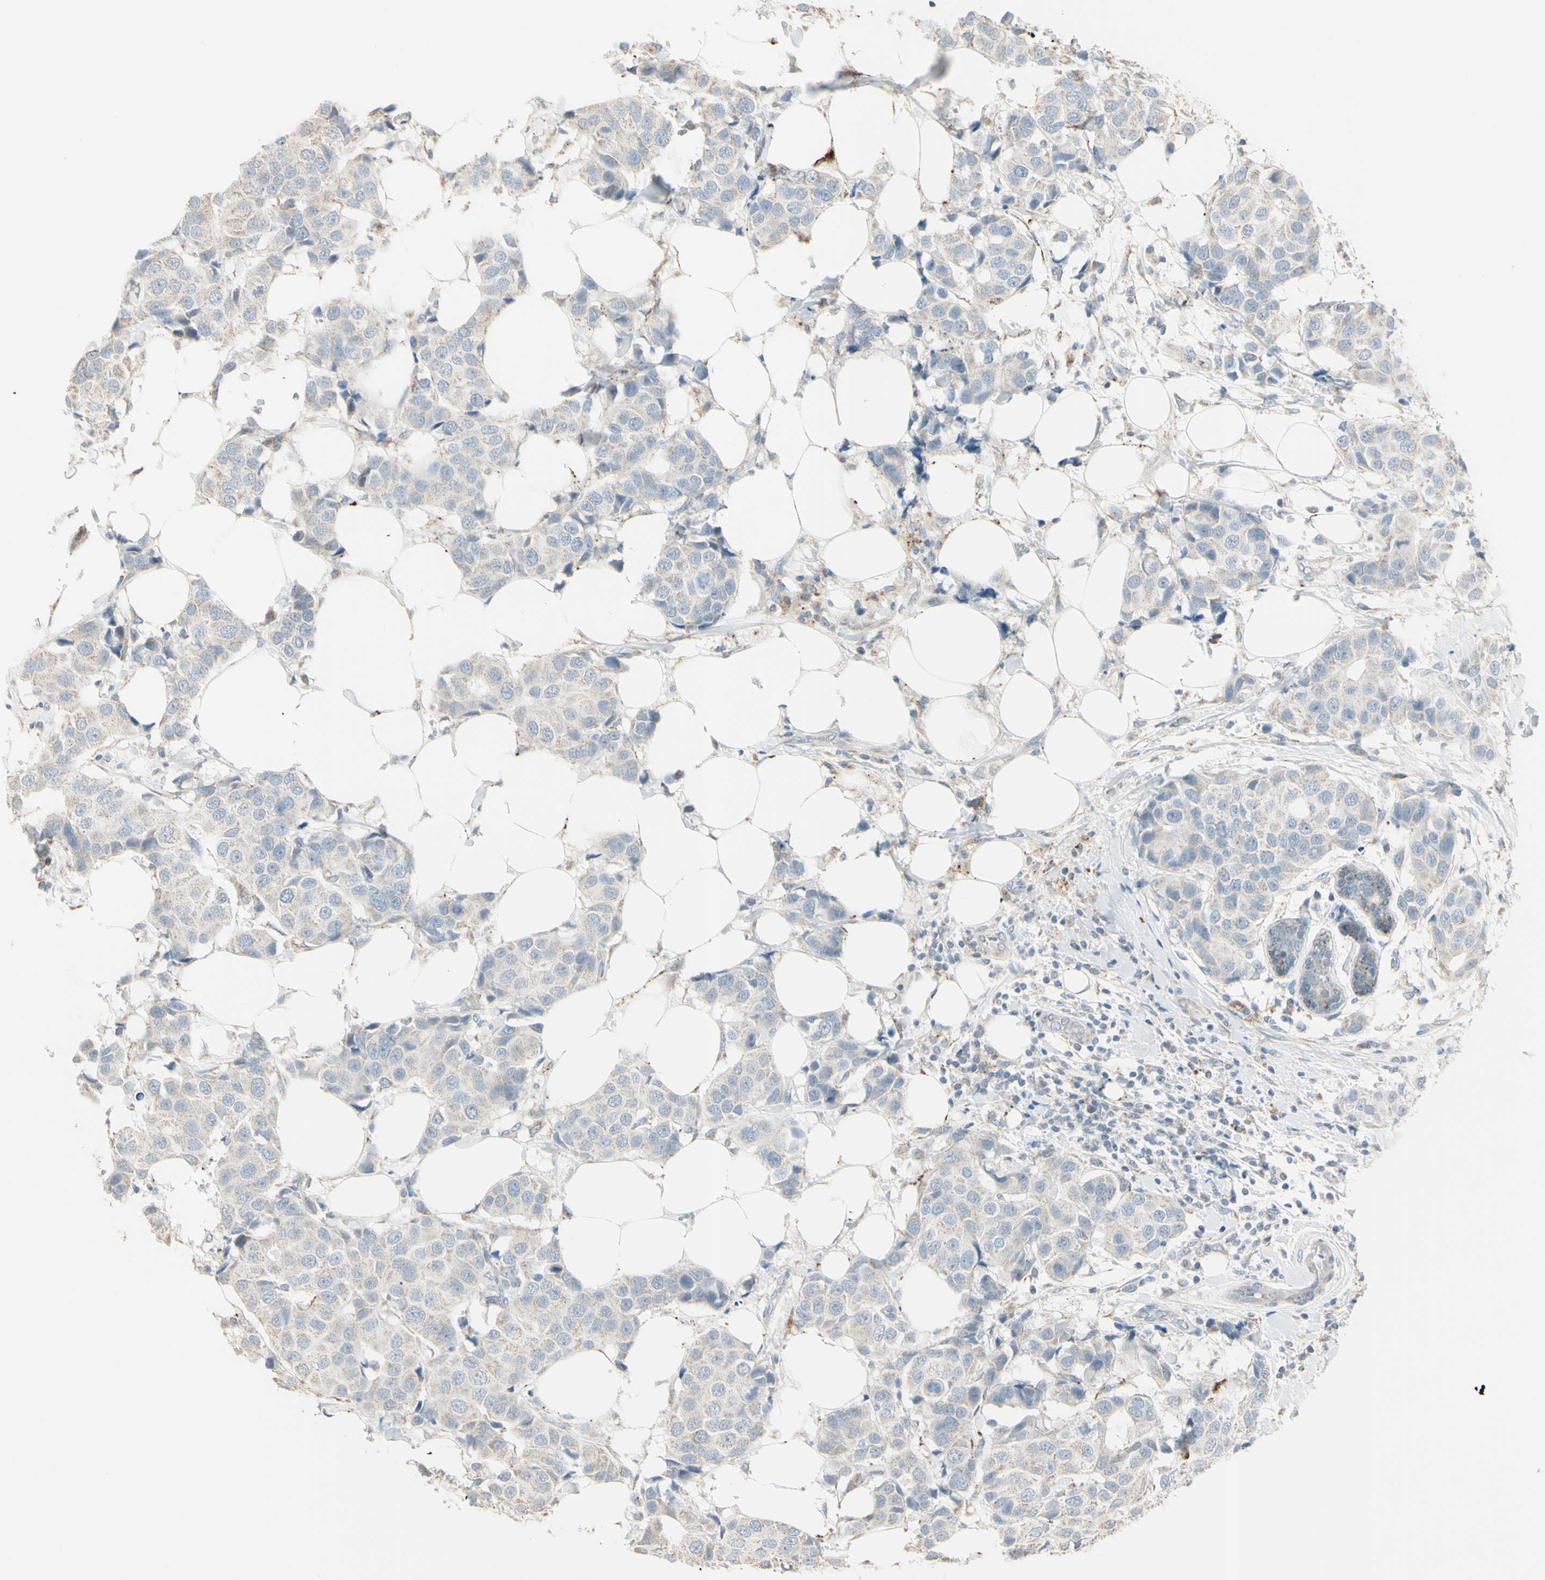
{"staining": {"intensity": "weak", "quantity": "25%-75%", "location": "cytoplasmic/membranous"}, "tissue": "breast cancer", "cell_type": "Tumor cells", "image_type": "cancer", "snomed": [{"axis": "morphology", "description": "Normal tissue, NOS"}, {"axis": "morphology", "description": "Duct carcinoma"}, {"axis": "topography", "description": "Breast"}], "caption": "Protein staining reveals weak cytoplasmic/membranous staining in about 25%-75% of tumor cells in breast invasive ductal carcinoma. (Brightfield microscopy of DAB IHC at high magnification).", "gene": "ANGPTL1", "patient": {"sex": "female", "age": 39}}